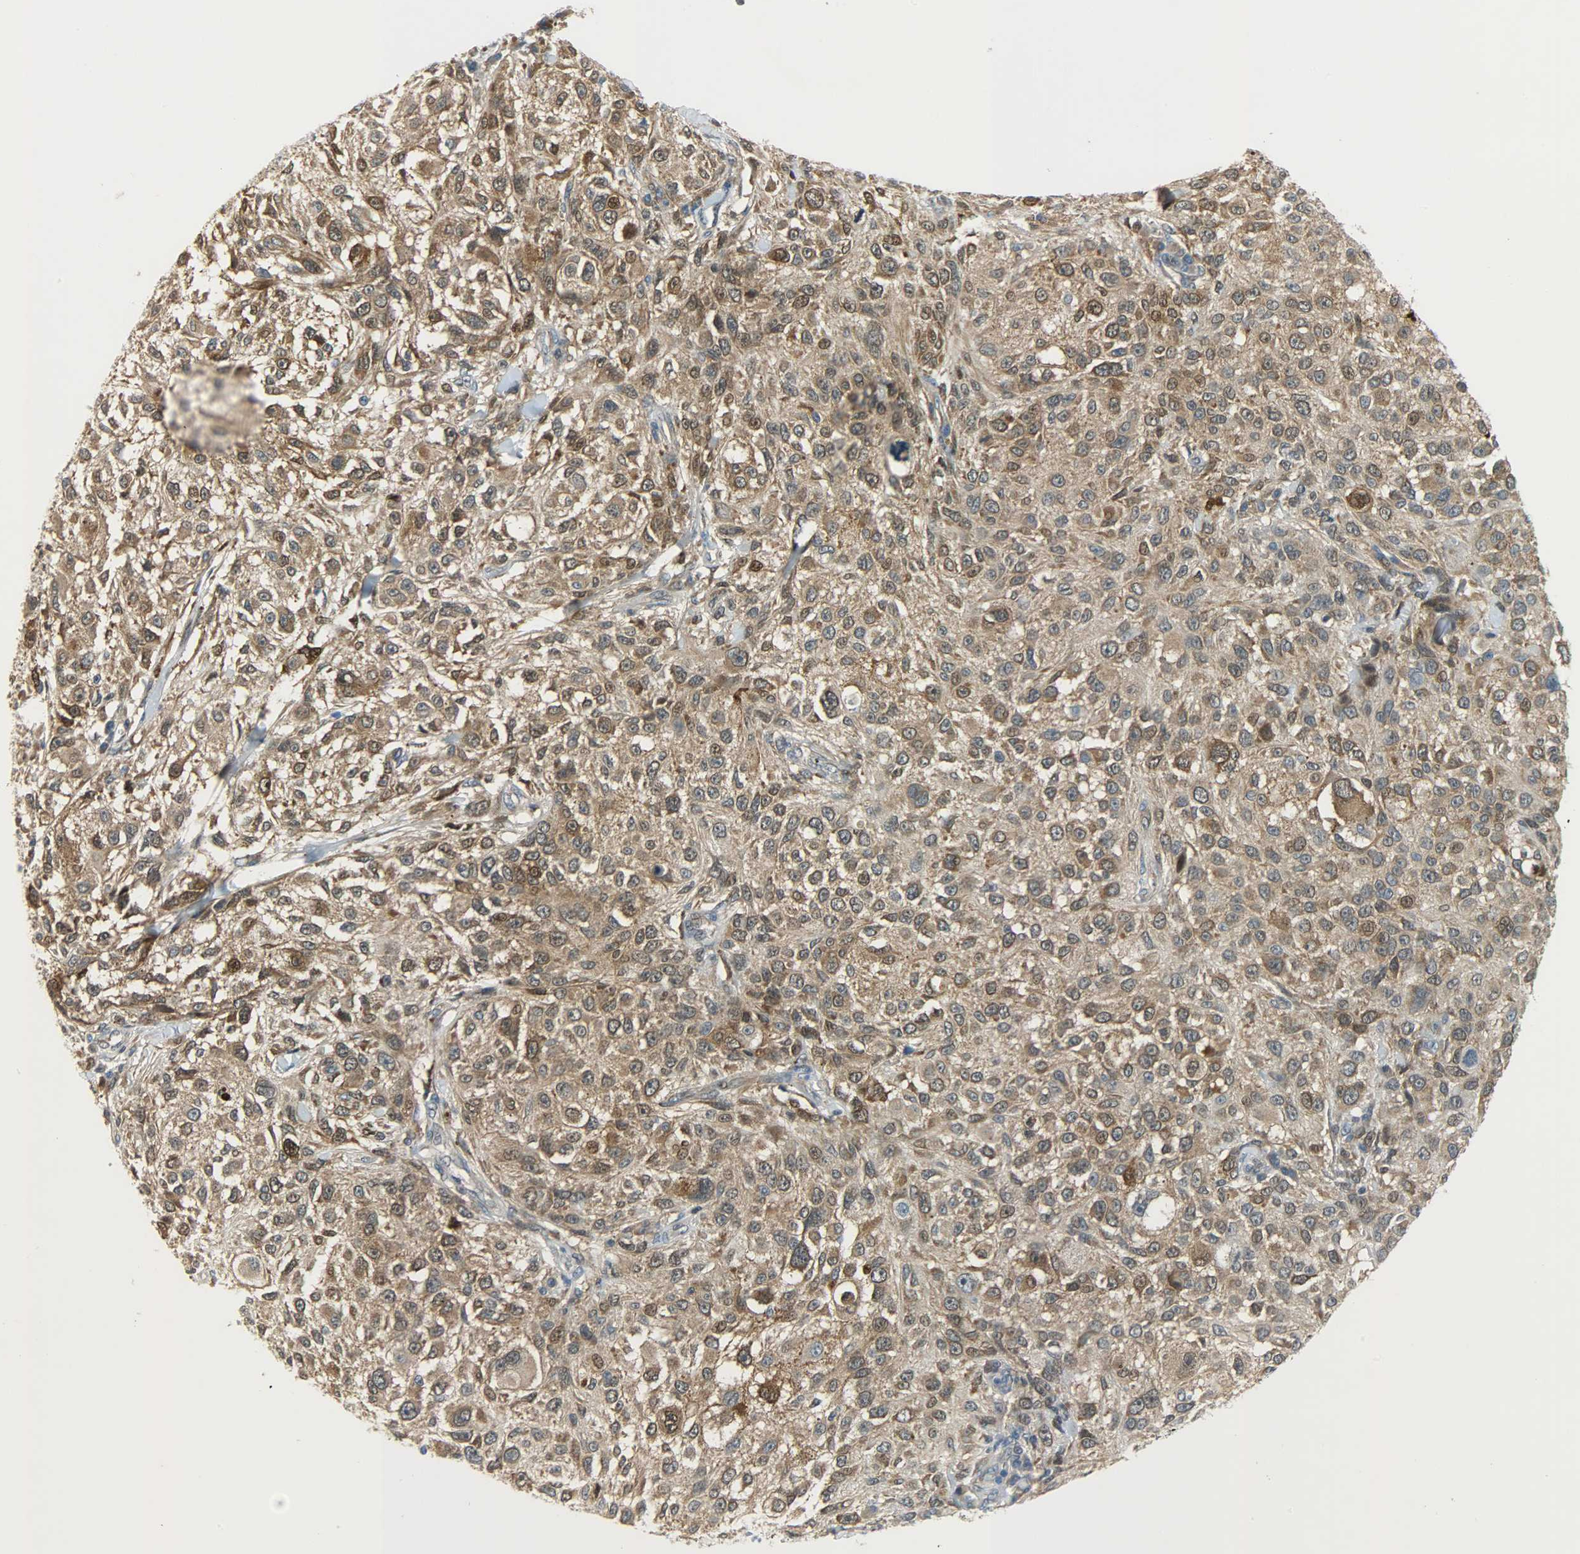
{"staining": {"intensity": "moderate", "quantity": ">75%", "location": "cytoplasmic/membranous"}, "tissue": "melanoma", "cell_type": "Tumor cells", "image_type": "cancer", "snomed": [{"axis": "morphology", "description": "Necrosis, NOS"}, {"axis": "morphology", "description": "Malignant melanoma, NOS"}, {"axis": "topography", "description": "Skin"}], "caption": "Immunohistochemistry photomicrograph of neoplastic tissue: human melanoma stained using immunohistochemistry displays medium levels of moderate protein expression localized specifically in the cytoplasmic/membranous of tumor cells, appearing as a cytoplasmic/membranous brown color.", "gene": "EIF4EBP1", "patient": {"sex": "female", "age": 87}}